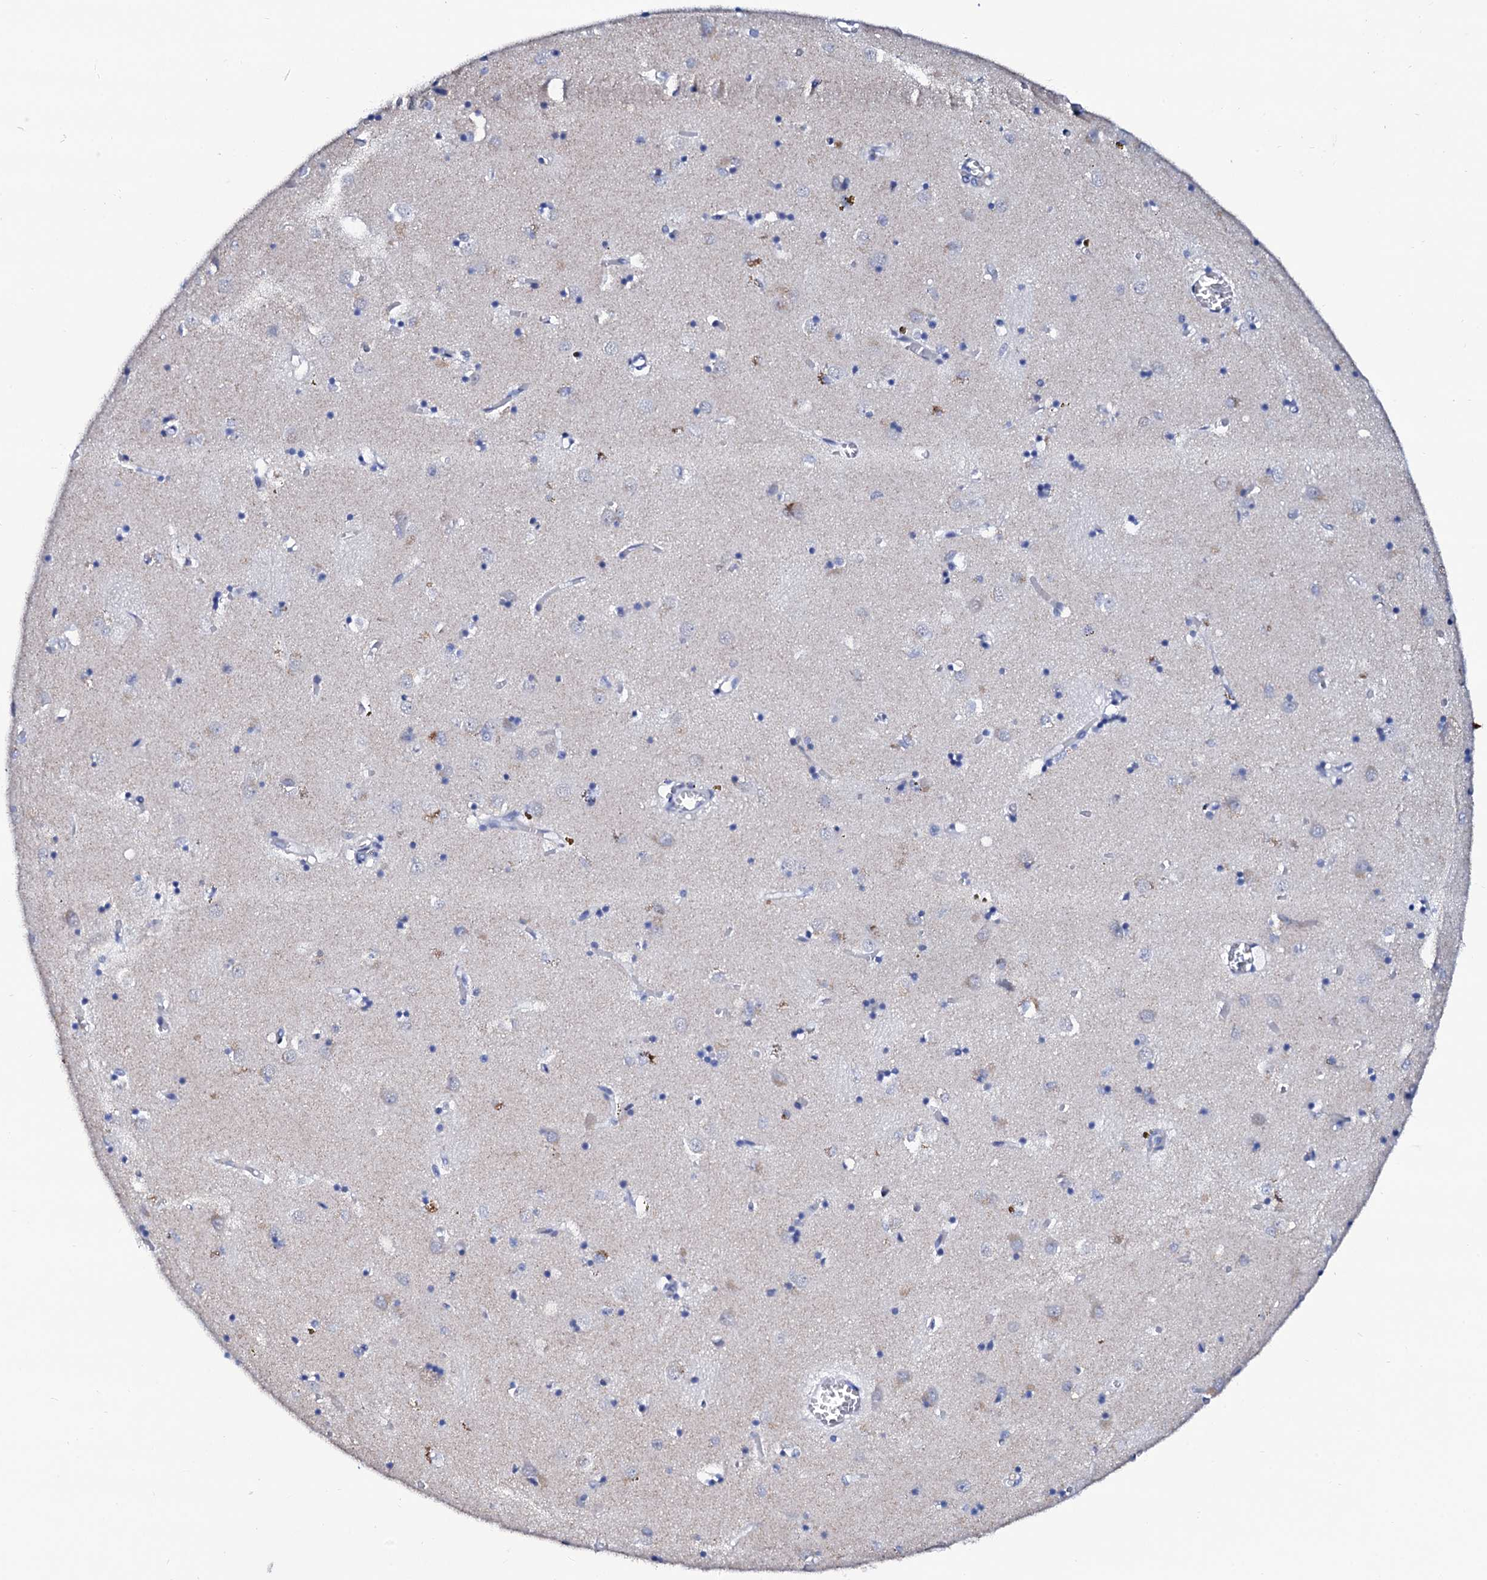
{"staining": {"intensity": "negative", "quantity": "none", "location": "none"}, "tissue": "caudate", "cell_type": "Glial cells", "image_type": "normal", "snomed": [{"axis": "morphology", "description": "Normal tissue, NOS"}, {"axis": "topography", "description": "Lateral ventricle wall"}], "caption": "Protein analysis of unremarkable caudate exhibits no significant positivity in glial cells. The staining was performed using DAB to visualize the protein expression in brown, while the nuclei were stained in blue with hematoxylin (Magnification: 20x).", "gene": "SPATA19", "patient": {"sex": "male", "age": 70}}